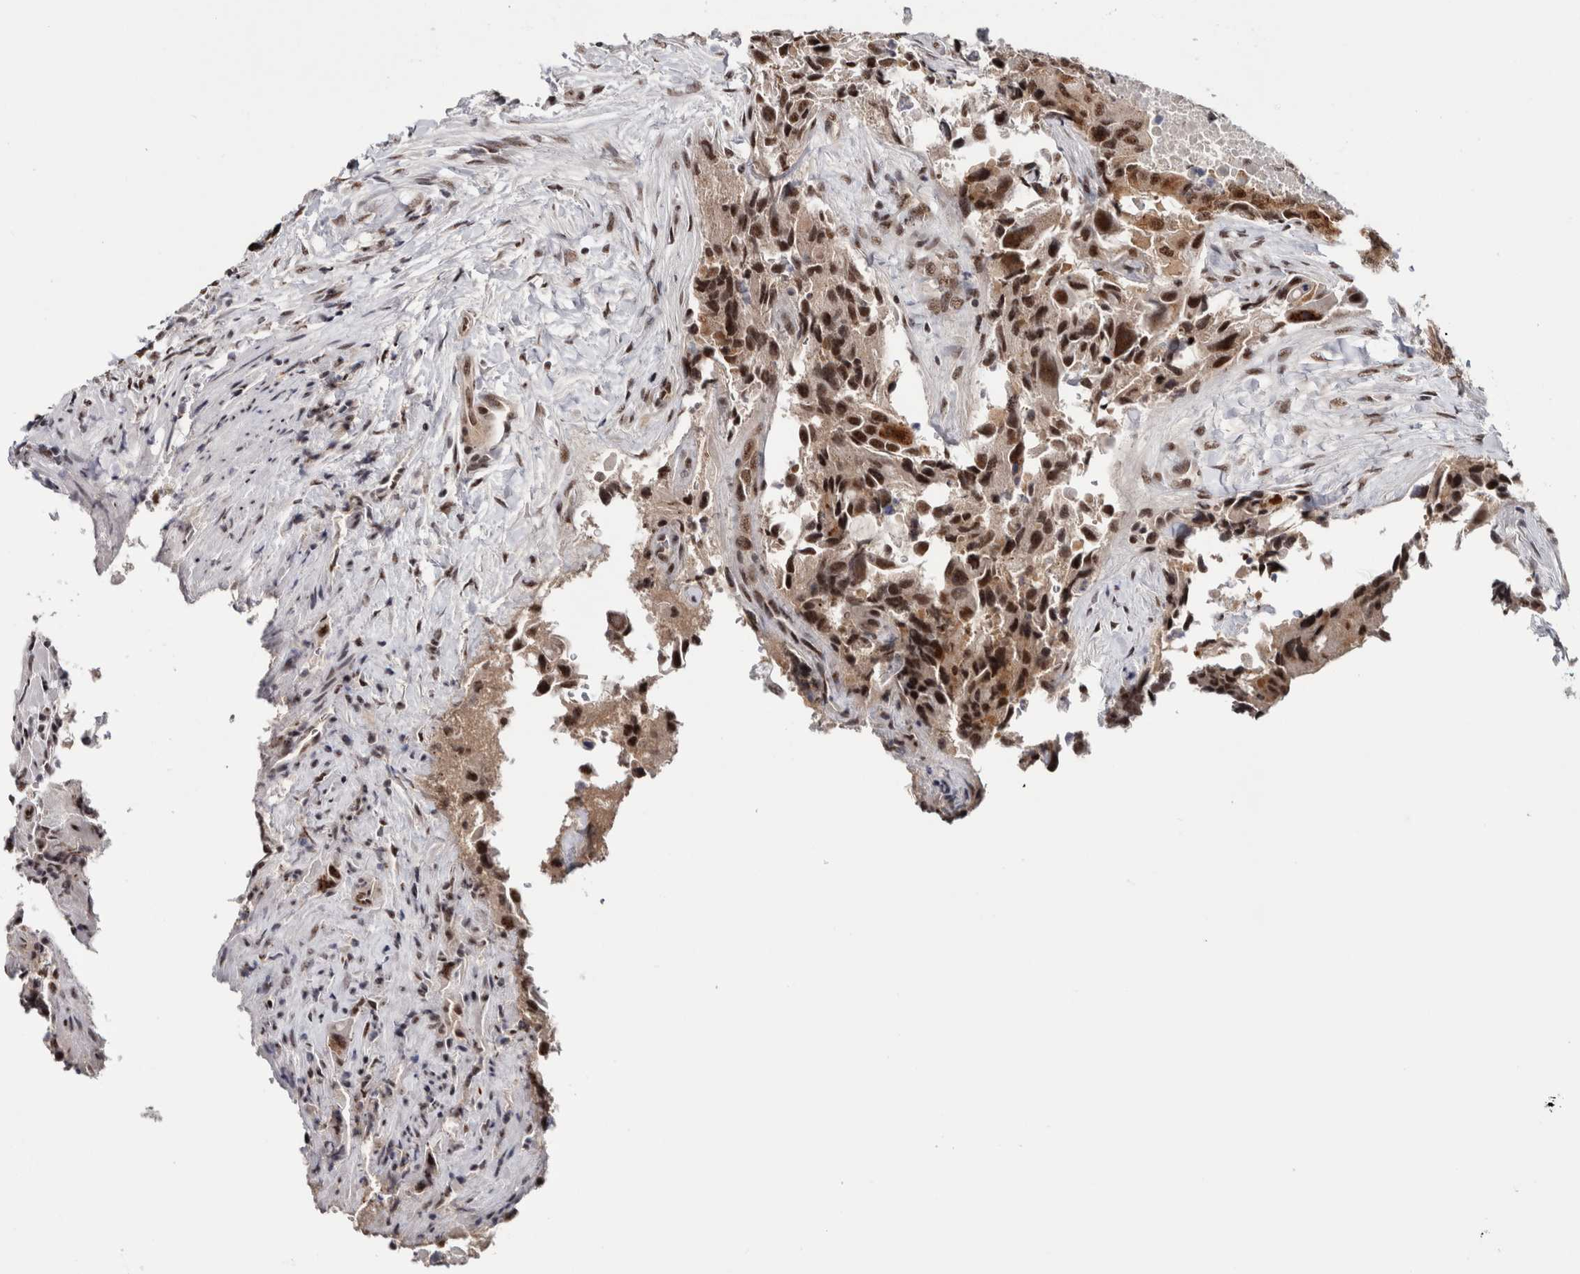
{"staining": {"intensity": "moderate", "quantity": ">75%", "location": "cytoplasmic/membranous,nuclear"}, "tissue": "colorectal cancer", "cell_type": "Tumor cells", "image_type": "cancer", "snomed": [{"axis": "morphology", "description": "Adenocarcinoma, NOS"}, {"axis": "topography", "description": "Colon"}], "caption": "IHC micrograph of human colorectal cancer stained for a protein (brown), which reveals medium levels of moderate cytoplasmic/membranous and nuclear positivity in about >75% of tumor cells.", "gene": "MKNK1", "patient": {"sex": "male", "age": 71}}